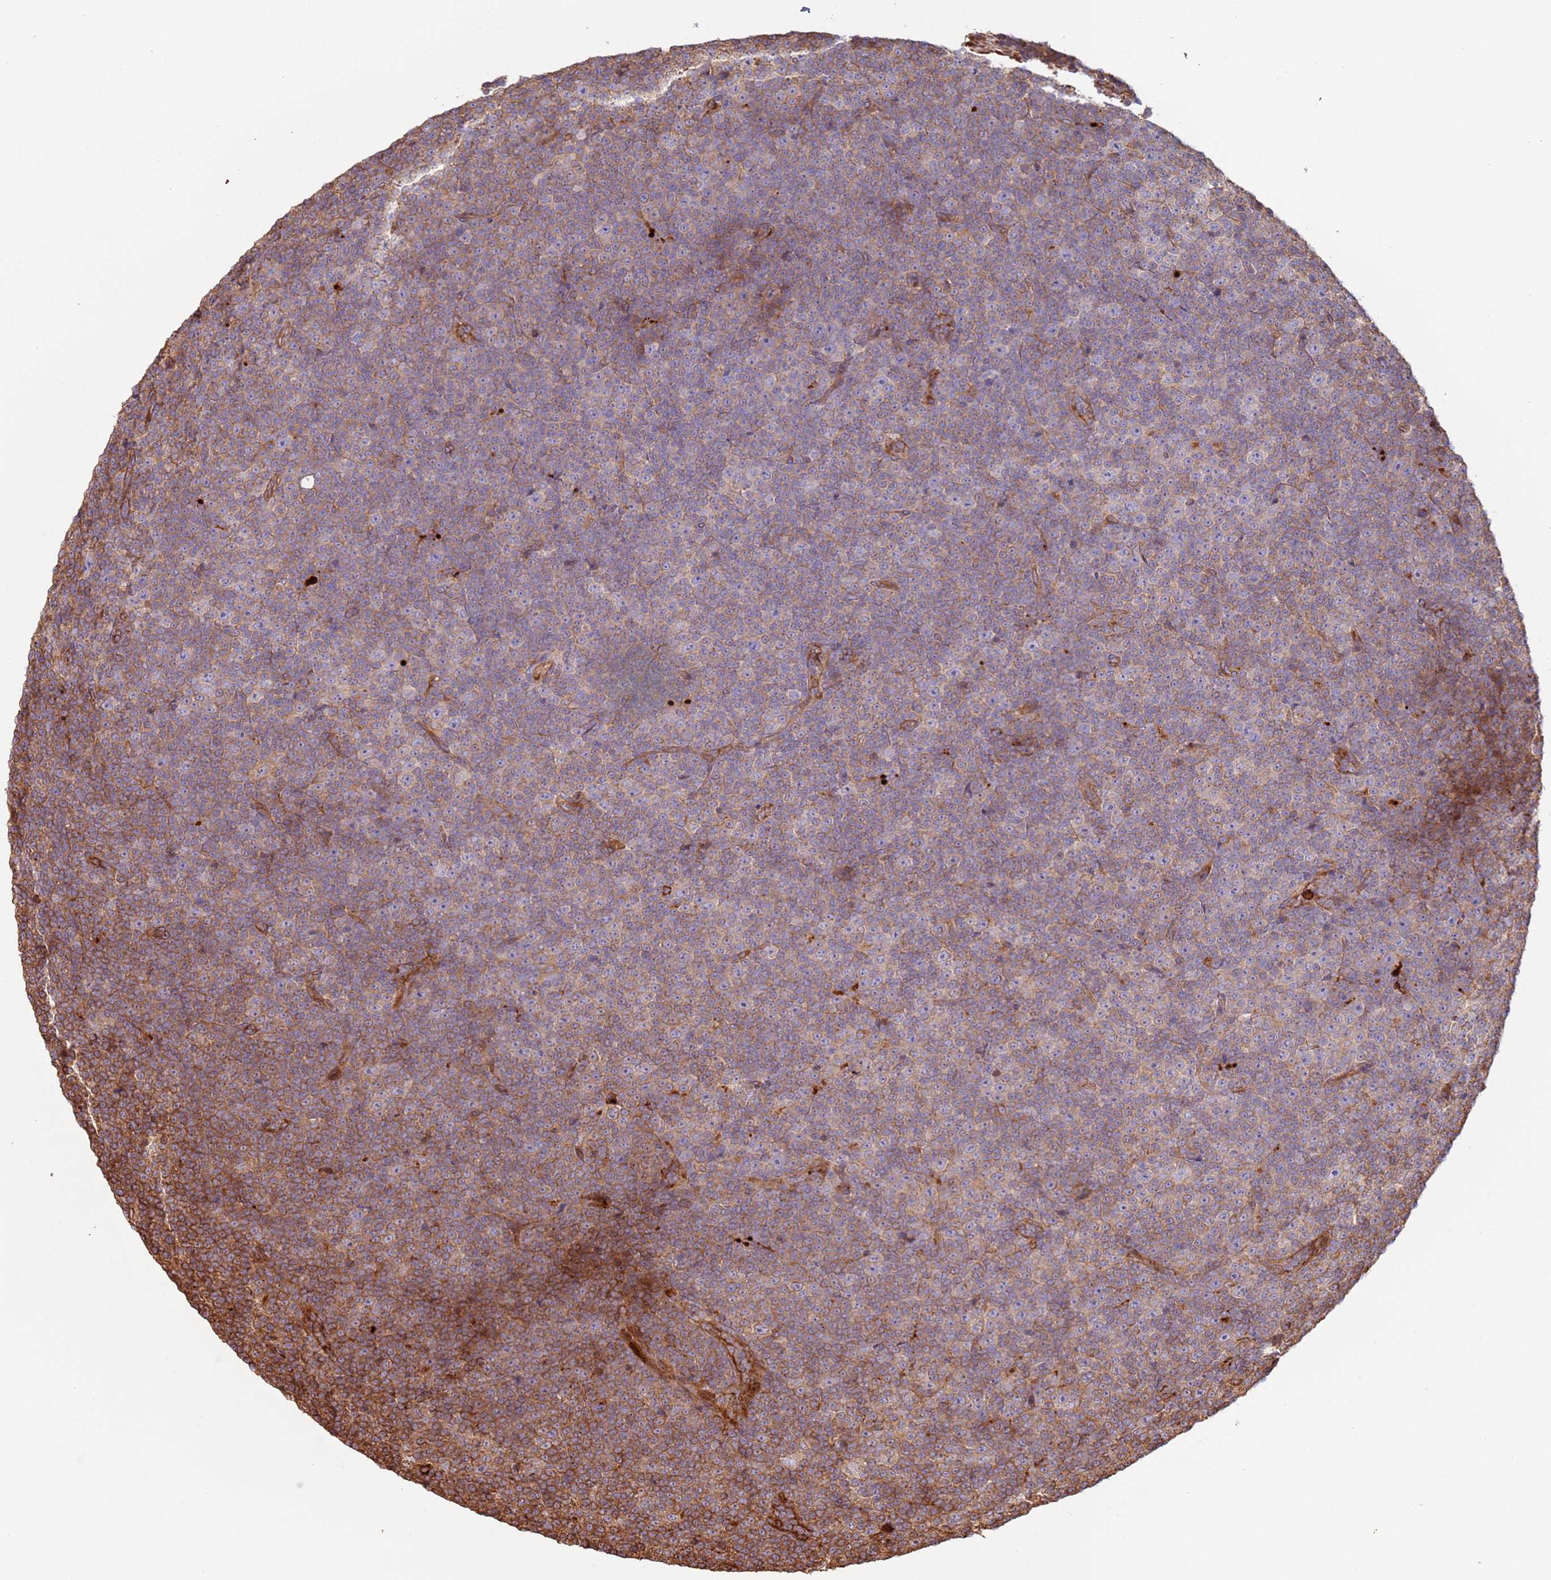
{"staining": {"intensity": "moderate", "quantity": "25%-75%", "location": "cytoplasmic/membranous"}, "tissue": "lymphoma", "cell_type": "Tumor cells", "image_type": "cancer", "snomed": [{"axis": "morphology", "description": "Malignant lymphoma, non-Hodgkin's type, Low grade"}, {"axis": "topography", "description": "Lymph node"}], "caption": "Tumor cells reveal medium levels of moderate cytoplasmic/membranous positivity in about 25%-75% of cells in human lymphoma. Nuclei are stained in blue.", "gene": "NDUFAF4", "patient": {"sex": "female", "age": 67}}